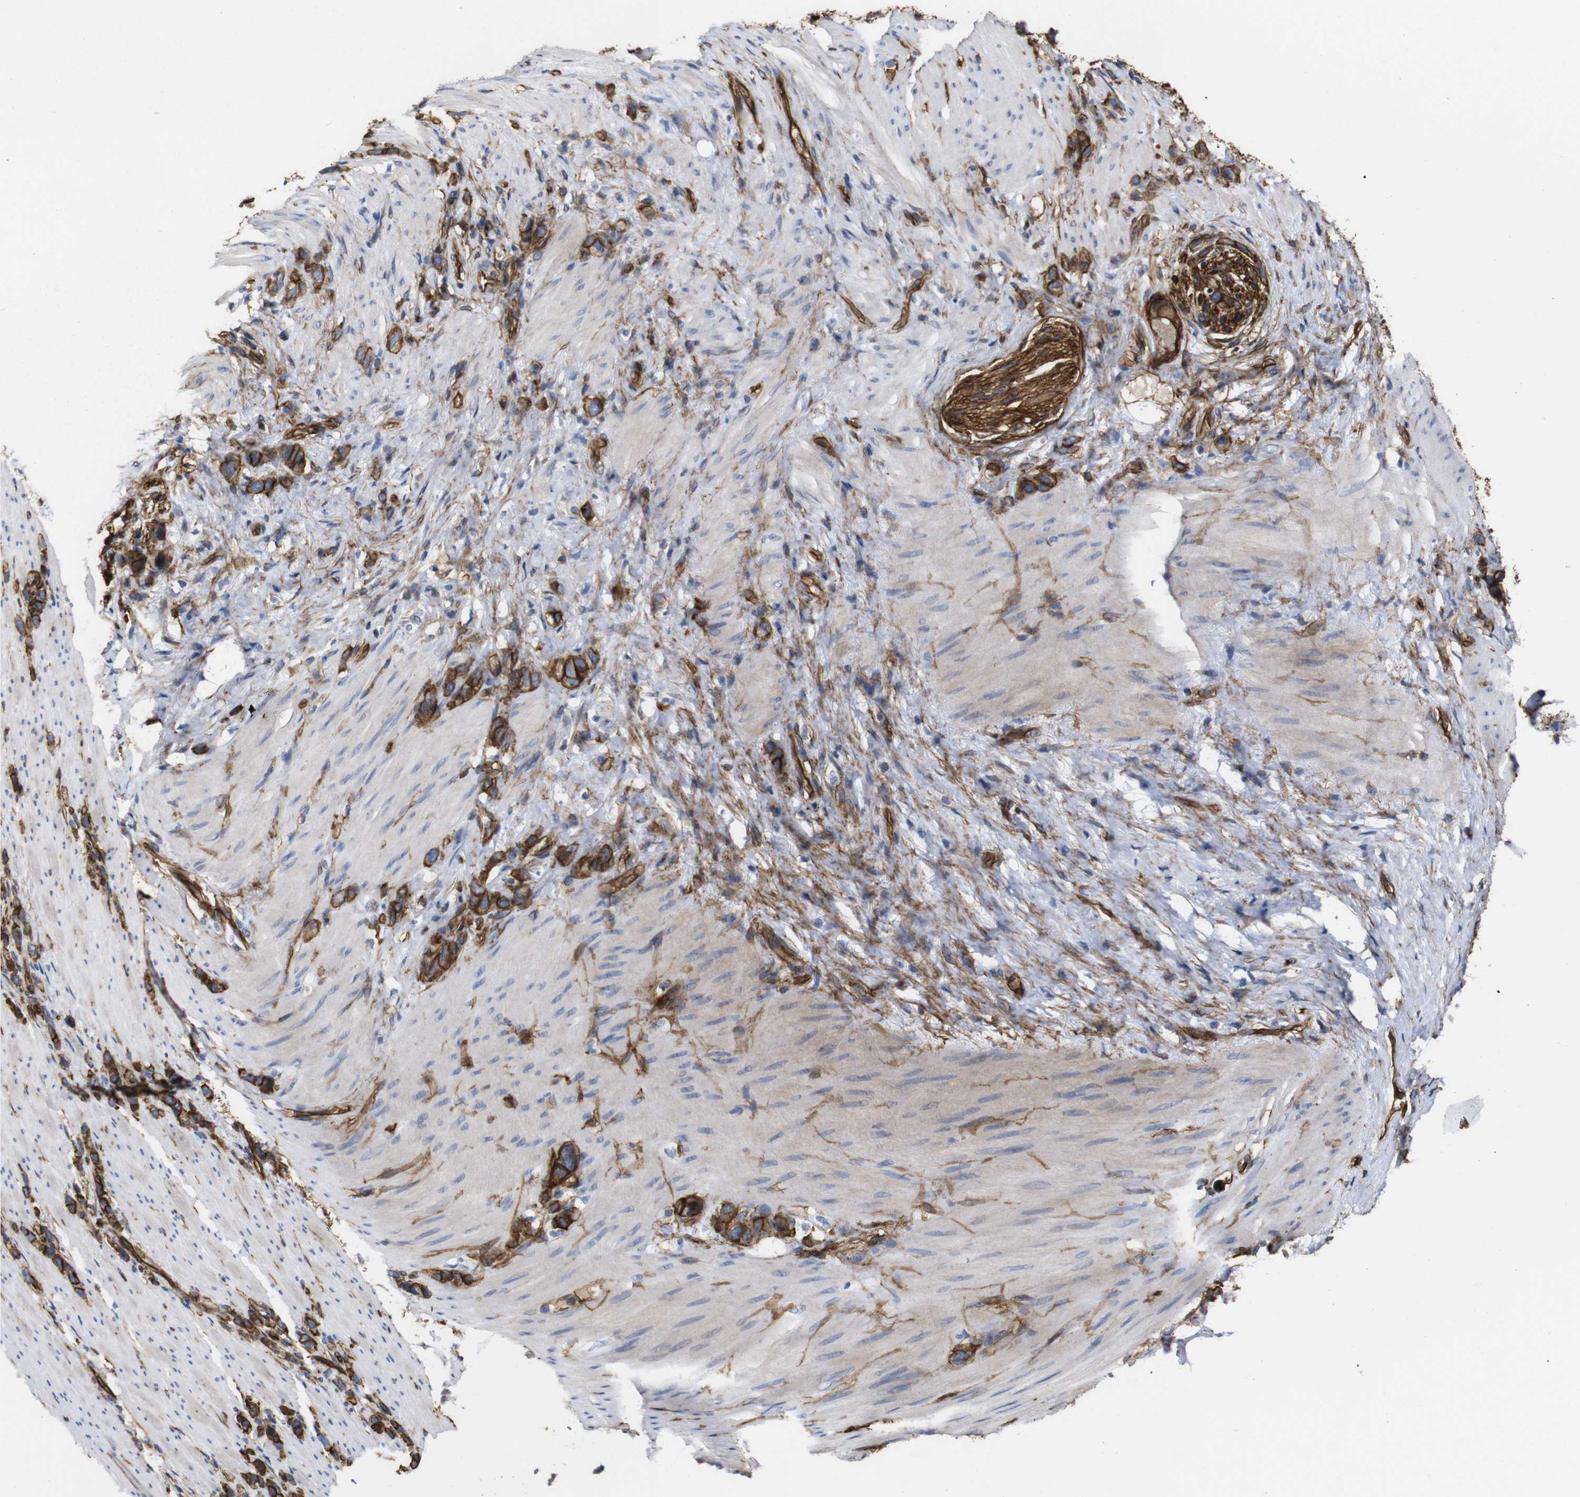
{"staining": {"intensity": "strong", "quantity": ">75%", "location": "cytoplasmic/membranous"}, "tissue": "stomach cancer", "cell_type": "Tumor cells", "image_type": "cancer", "snomed": [{"axis": "morphology", "description": "Normal tissue, NOS"}, {"axis": "morphology", "description": "Adenocarcinoma, NOS"}, {"axis": "morphology", "description": "Adenocarcinoma, High grade"}, {"axis": "topography", "description": "Stomach, upper"}, {"axis": "topography", "description": "Stomach"}], "caption": "Stomach cancer (high-grade adenocarcinoma) stained with DAB (3,3'-diaminobenzidine) immunohistochemistry exhibits high levels of strong cytoplasmic/membranous positivity in about >75% of tumor cells.", "gene": "SPTBN1", "patient": {"sex": "female", "age": 65}}